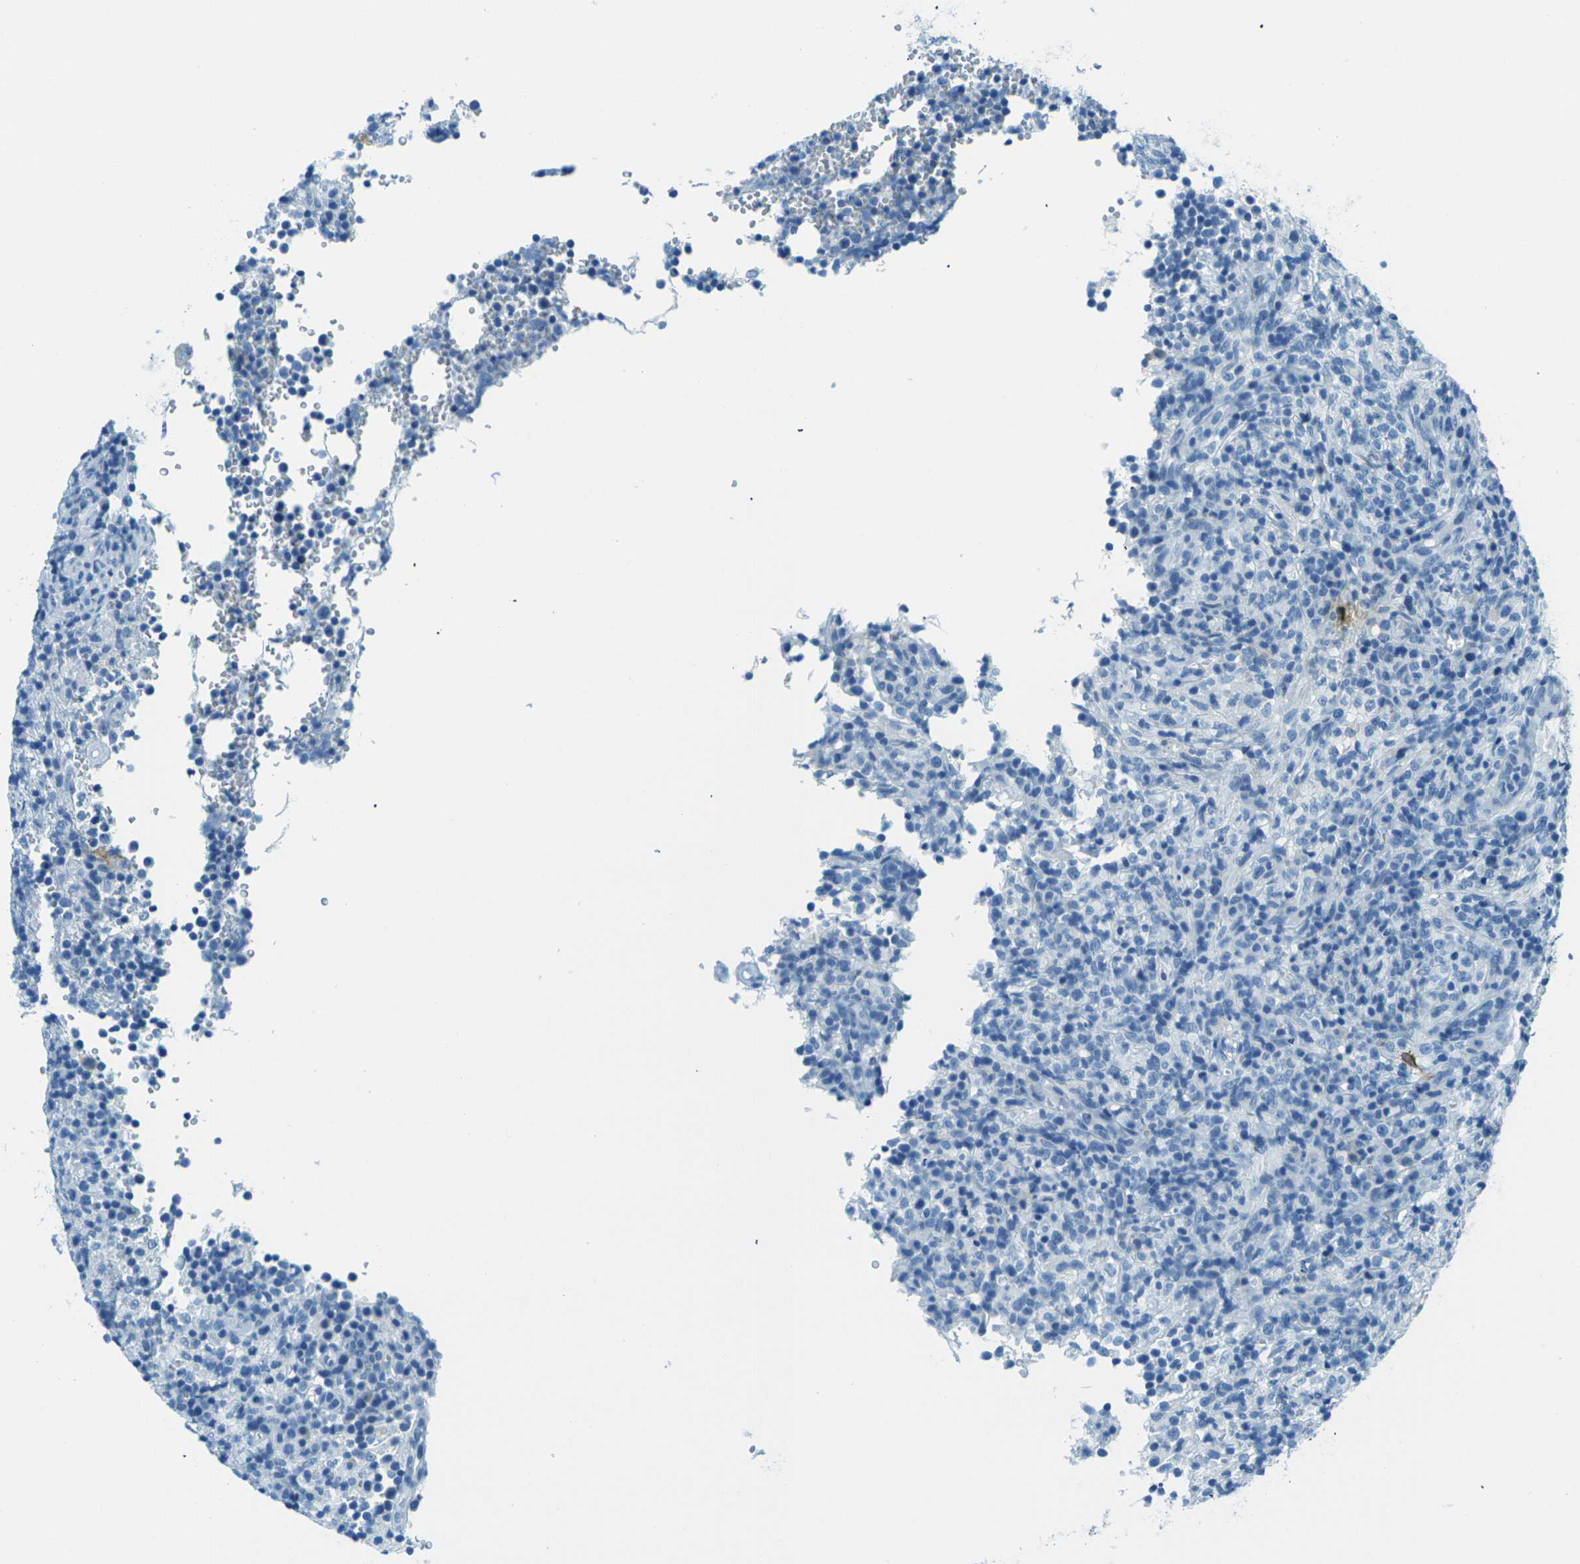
{"staining": {"intensity": "negative", "quantity": "none", "location": "none"}, "tissue": "lymphoma", "cell_type": "Tumor cells", "image_type": "cancer", "snomed": [{"axis": "morphology", "description": "Malignant lymphoma, non-Hodgkin's type, High grade"}, {"axis": "topography", "description": "Lymph node"}], "caption": "Human lymphoma stained for a protein using immunohistochemistry demonstrates no staining in tumor cells.", "gene": "OCLN", "patient": {"sex": "female", "age": 76}}